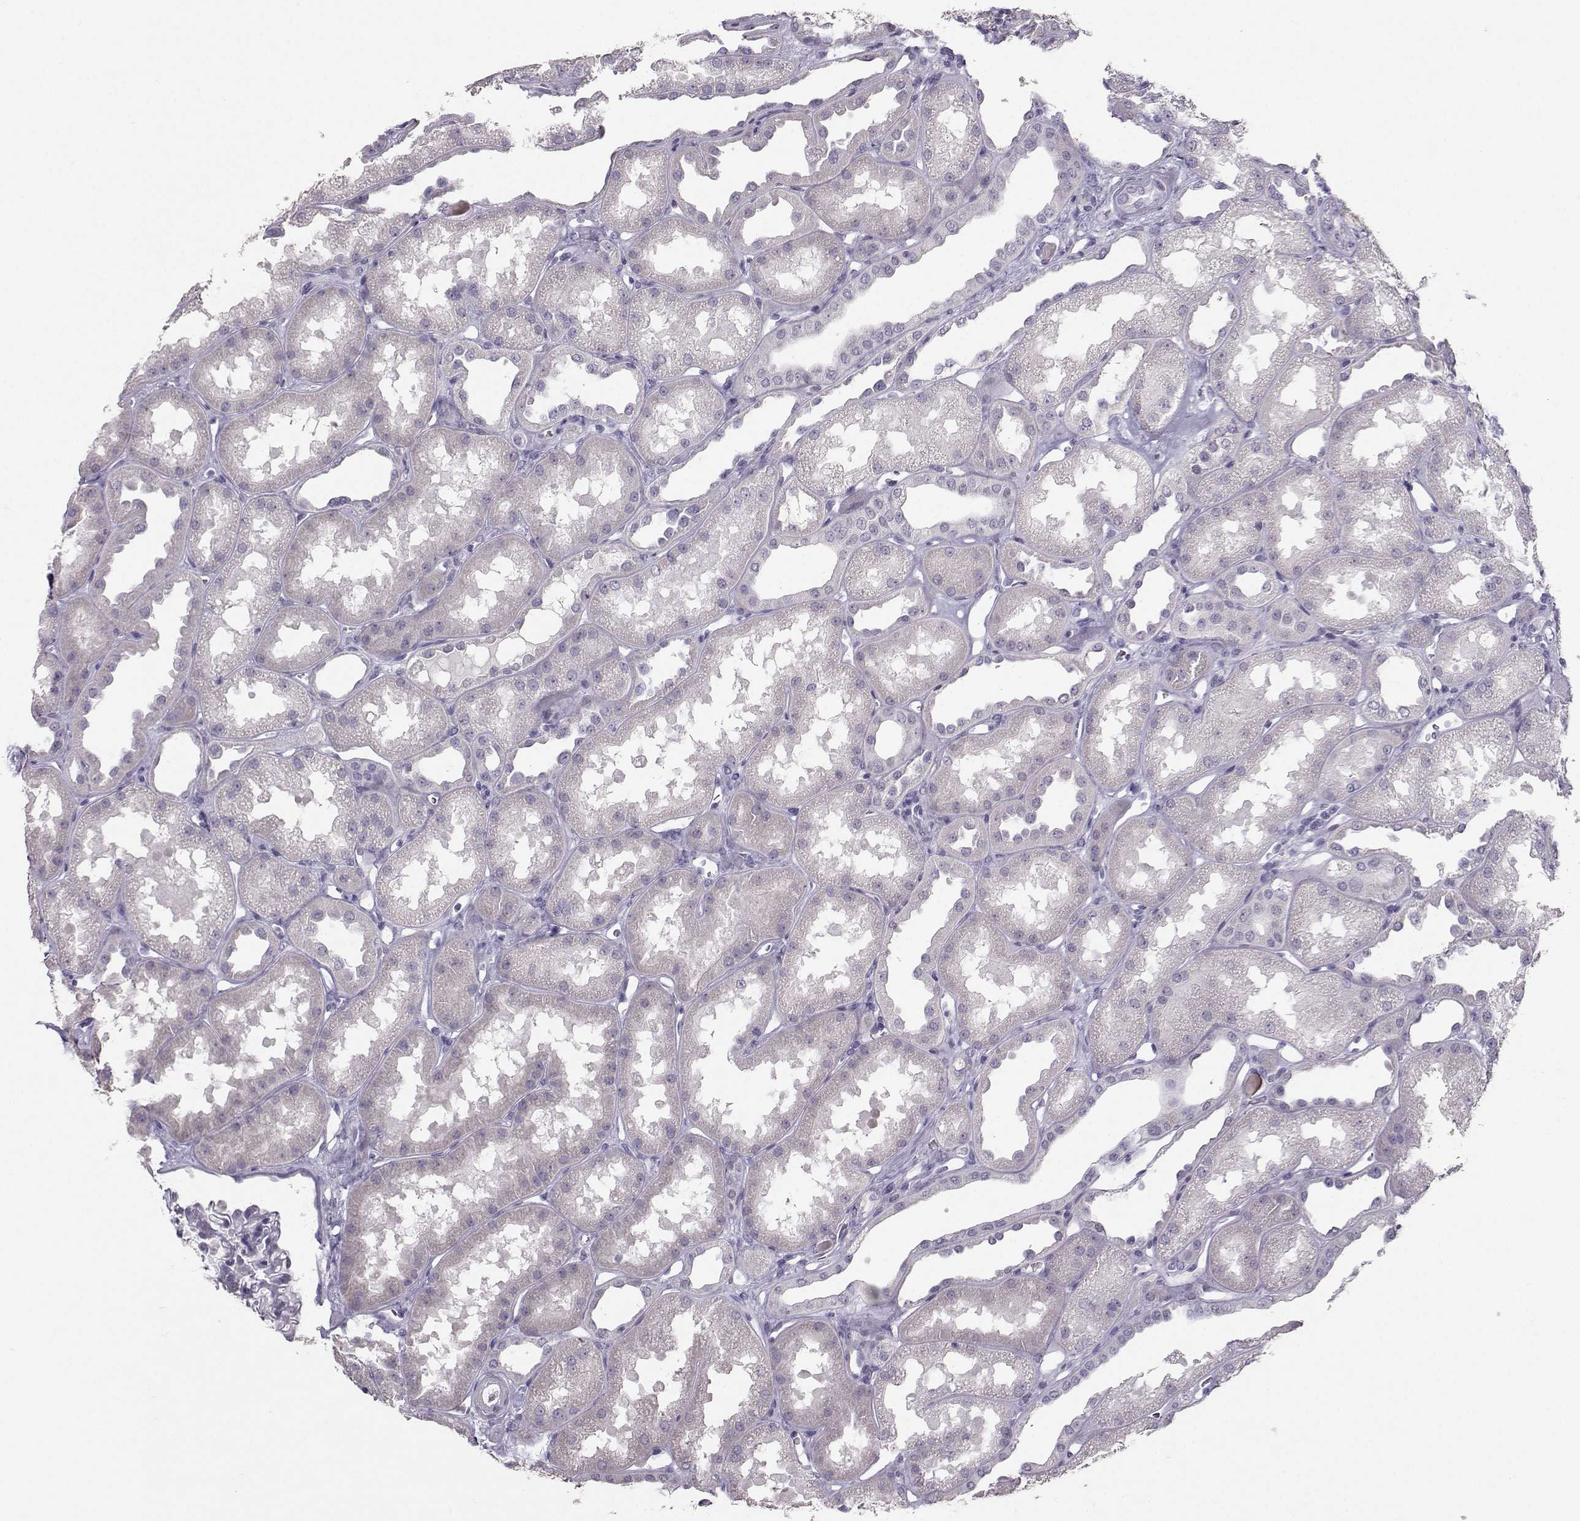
{"staining": {"intensity": "negative", "quantity": "none", "location": "none"}, "tissue": "kidney", "cell_type": "Cells in glomeruli", "image_type": "normal", "snomed": [{"axis": "morphology", "description": "Normal tissue, NOS"}, {"axis": "topography", "description": "Kidney"}], "caption": "This is an immunohistochemistry (IHC) histopathology image of normal kidney. There is no expression in cells in glomeruli.", "gene": "PKP2", "patient": {"sex": "male", "age": 61}}